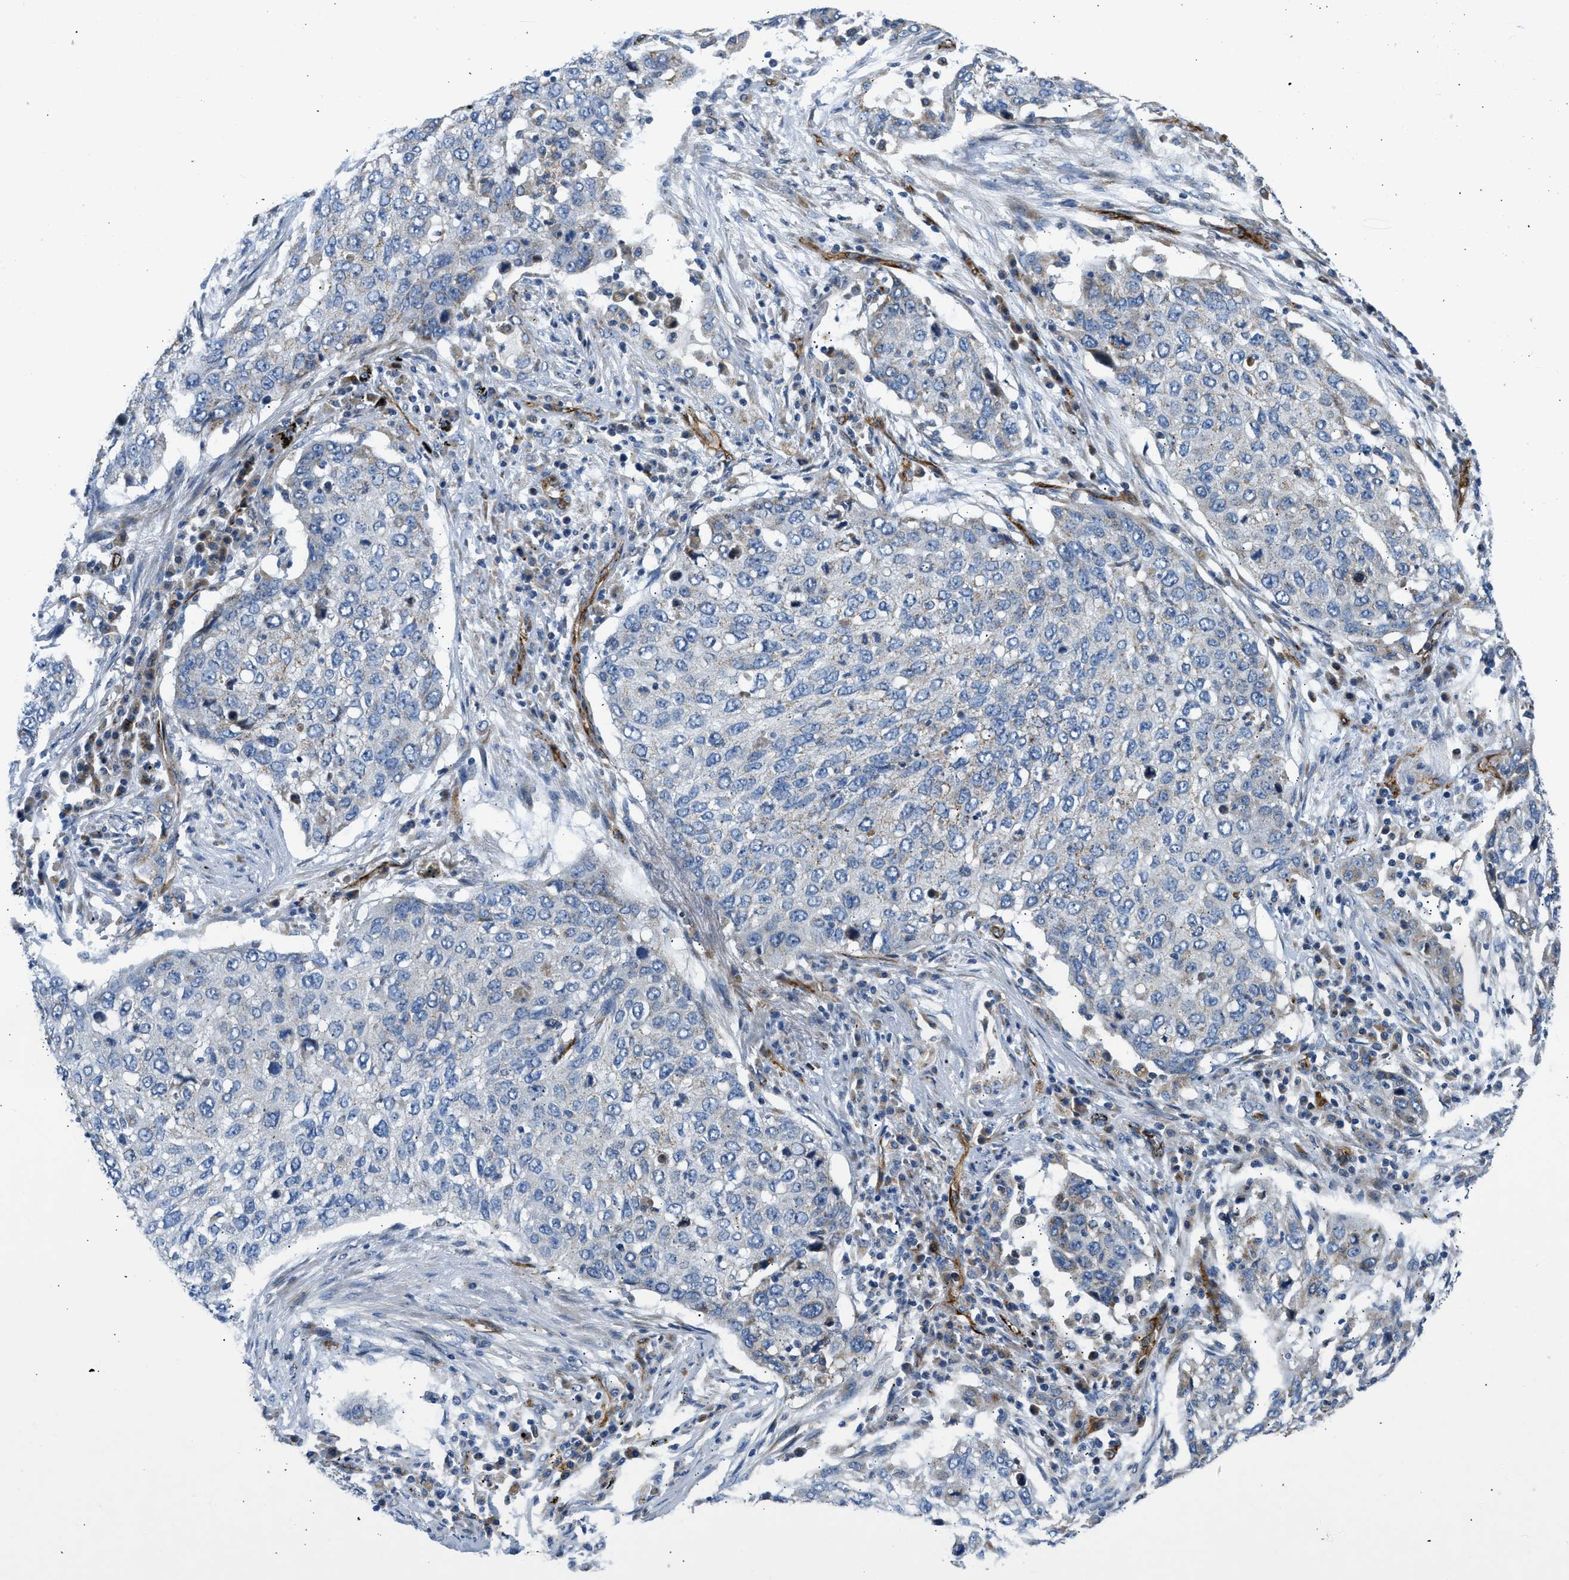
{"staining": {"intensity": "negative", "quantity": "none", "location": "none"}, "tissue": "lung cancer", "cell_type": "Tumor cells", "image_type": "cancer", "snomed": [{"axis": "morphology", "description": "Squamous cell carcinoma, NOS"}, {"axis": "topography", "description": "Lung"}], "caption": "The micrograph demonstrates no significant positivity in tumor cells of lung cancer.", "gene": "ULK4", "patient": {"sex": "female", "age": 63}}